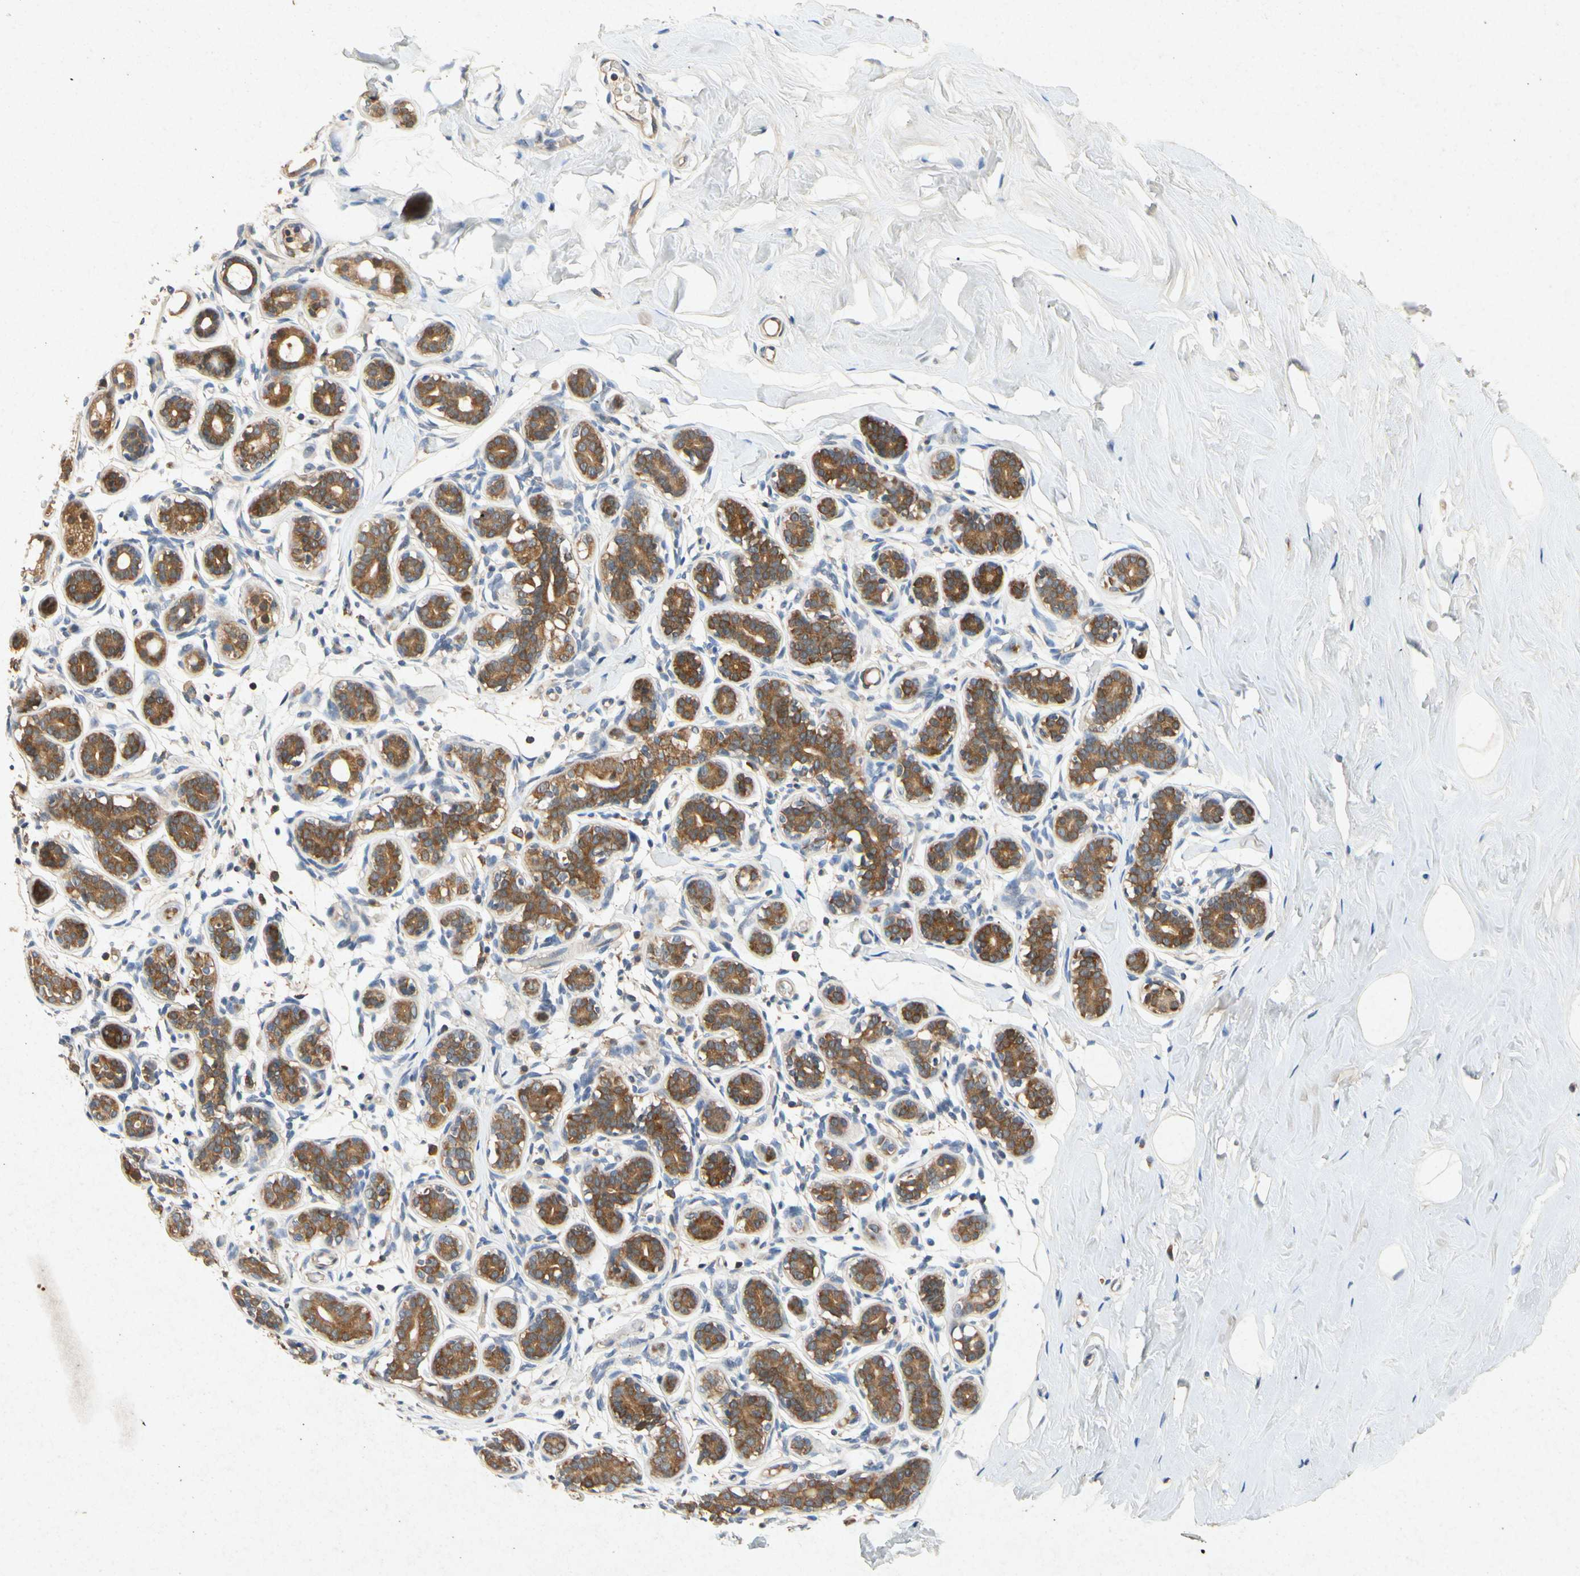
{"staining": {"intensity": "weak", "quantity": "25%-75%", "location": "cytoplasmic/membranous"}, "tissue": "breast", "cell_type": "Adipocytes", "image_type": "normal", "snomed": [{"axis": "morphology", "description": "Normal tissue, NOS"}, {"axis": "topography", "description": "Breast"}], "caption": "This is a histology image of IHC staining of benign breast, which shows weak staining in the cytoplasmic/membranous of adipocytes.", "gene": "RPS6KA1", "patient": {"sex": "female", "age": 75}}